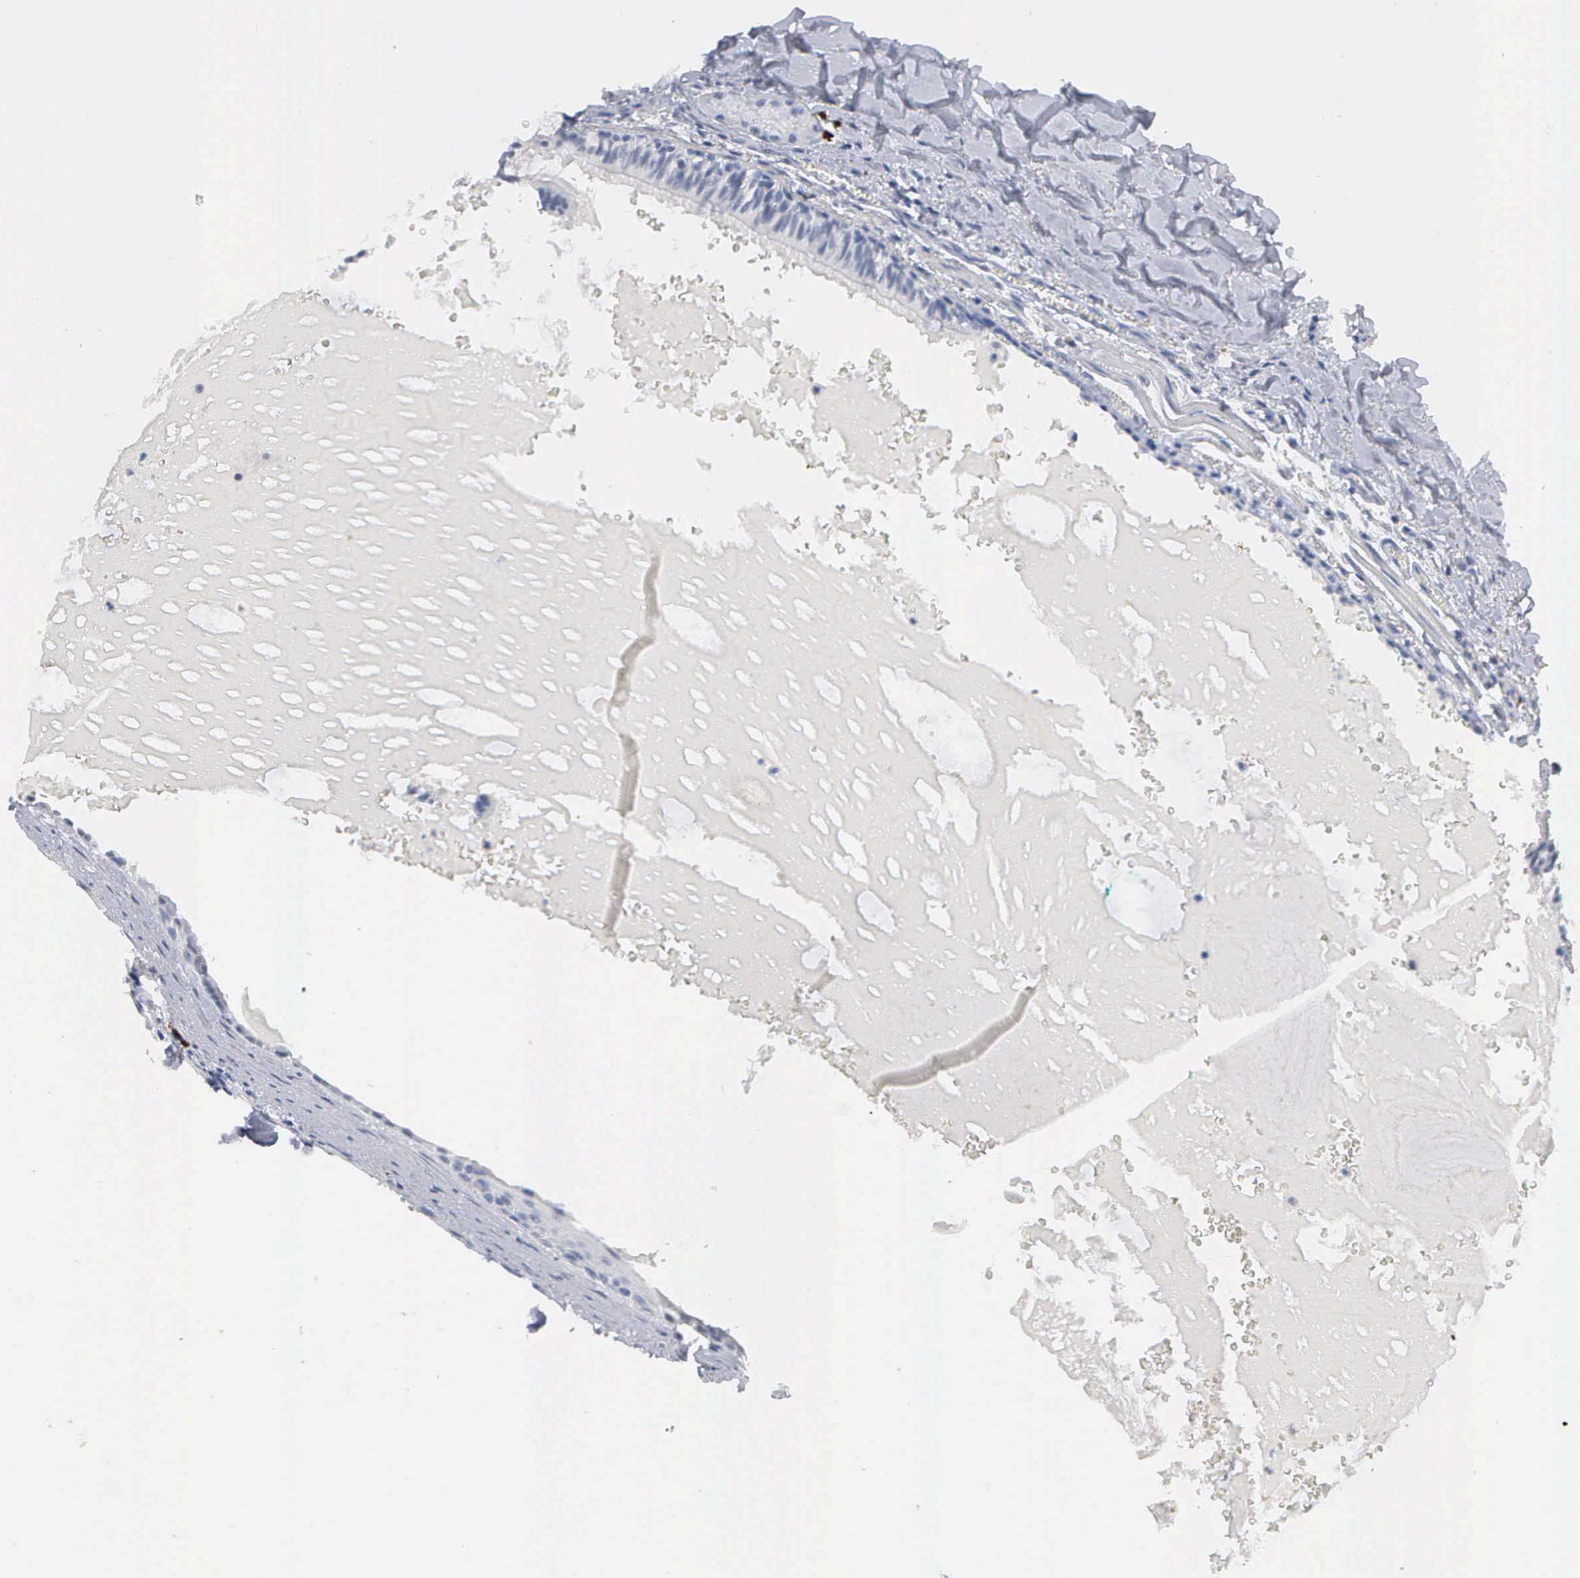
{"staining": {"intensity": "negative", "quantity": "none", "location": "none"}, "tissue": "carcinoid", "cell_type": "Tumor cells", "image_type": "cancer", "snomed": [{"axis": "morphology", "description": "Carcinoid, malignant, NOS"}, {"axis": "topography", "description": "Bronchus"}], "caption": "IHC of carcinoid reveals no staining in tumor cells.", "gene": "ASPHD2", "patient": {"sex": "male", "age": 55}}